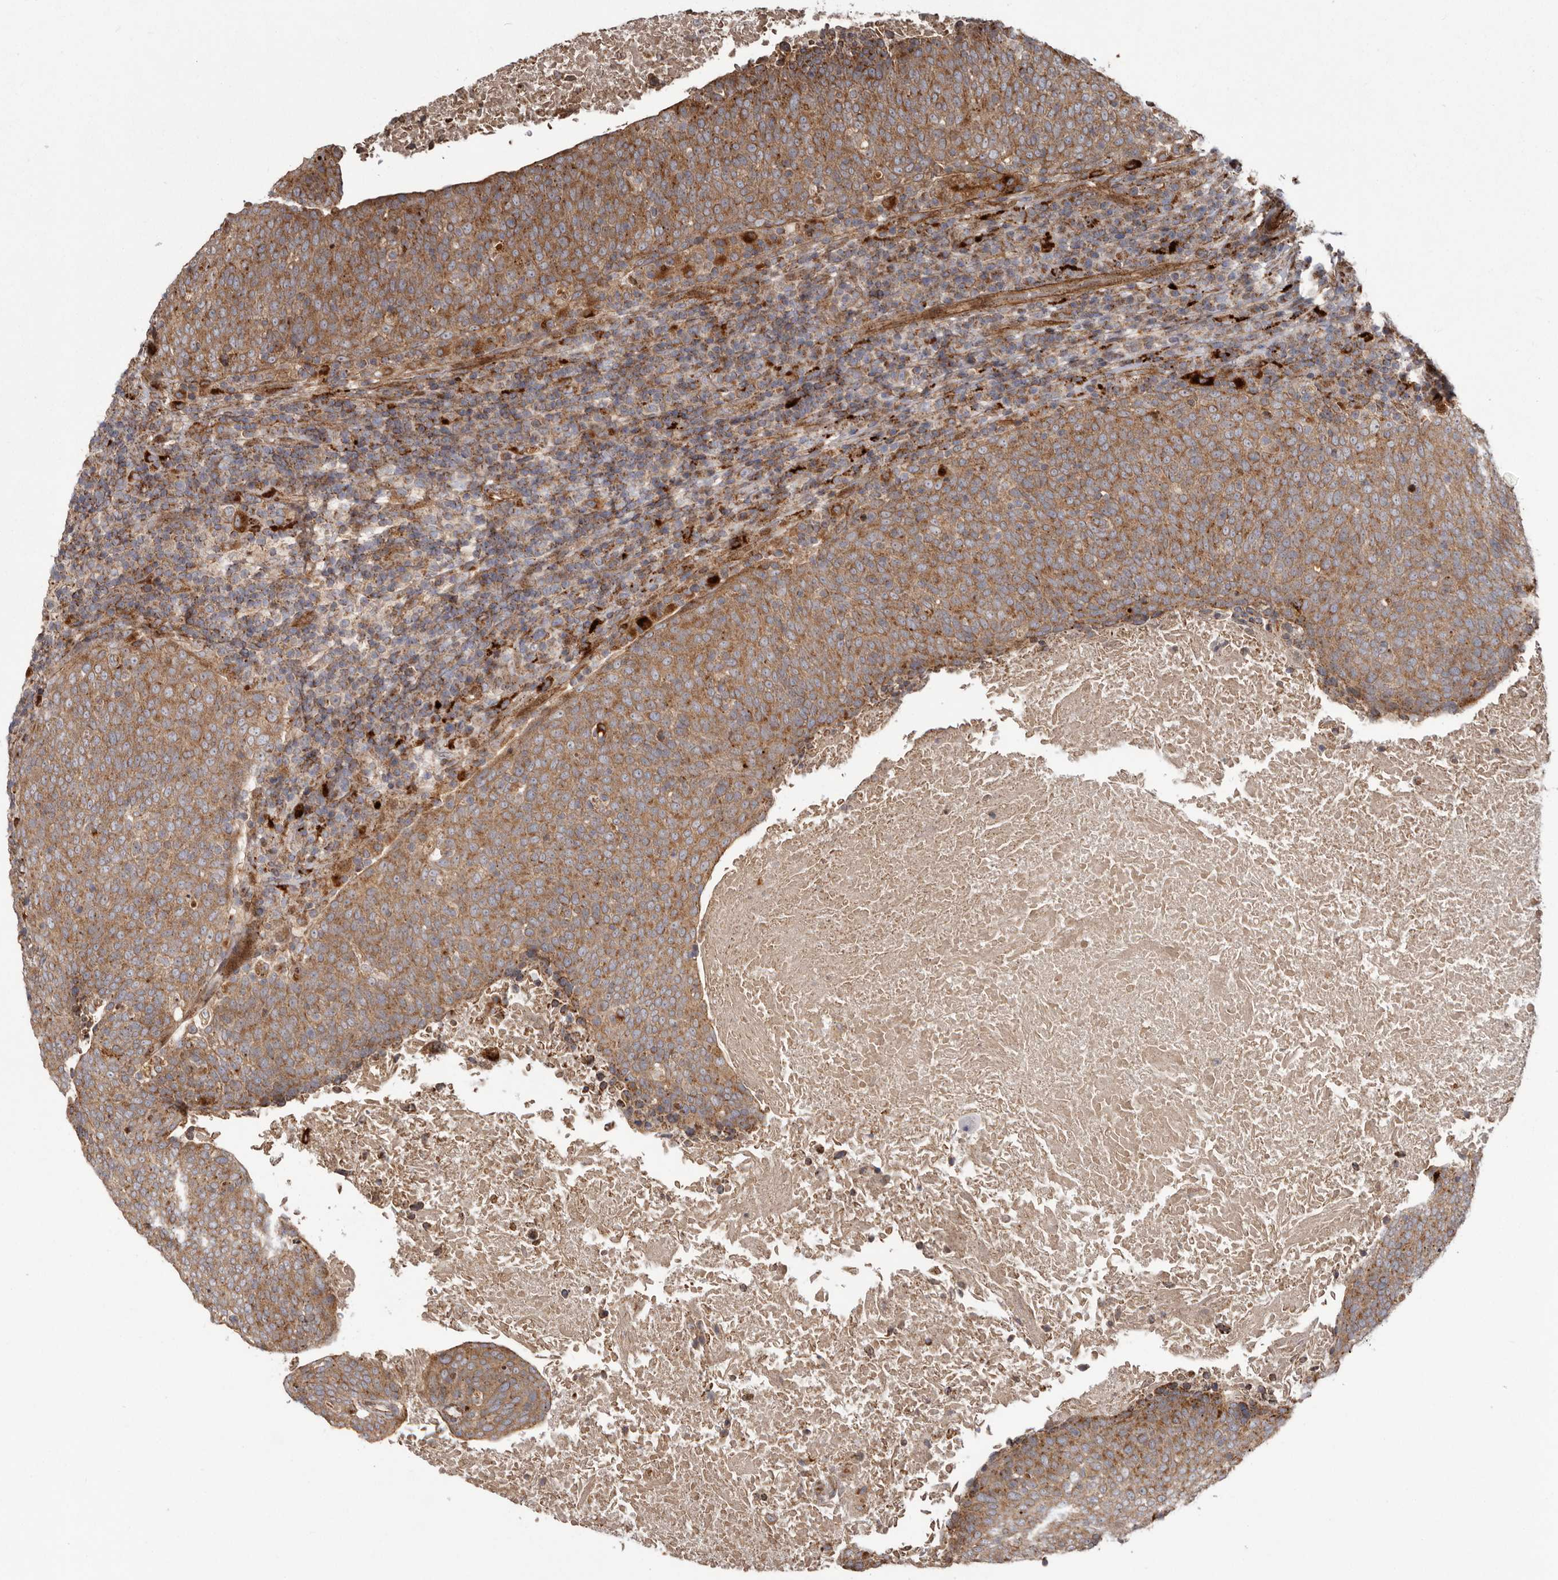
{"staining": {"intensity": "moderate", "quantity": ">75%", "location": "cytoplasmic/membranous"}, "tissue": "head and neck cancer", "cell_type": "Tumor cells", "image_type": "cancer", "snomed": [{"axis": "morphology", "description": "Squamous cell carcinoma, NOS"}, {"axis": "morphology", "description": "Squamous cell carcinoma, metastatic, NOS"}, {"axis": "topography", "description": "Lymph node"}, {"axis": "topography", "description": "Head-Neck"}], "caption": "Protein analysis of head and neck metastatic squamous cell carcinoma tissue demonstrates moderate cytoplasmic/membranous staining in approximately >75% of tumor cells.", "gene": "NUP43", "patient": {"sex": "male", "age": 62}}